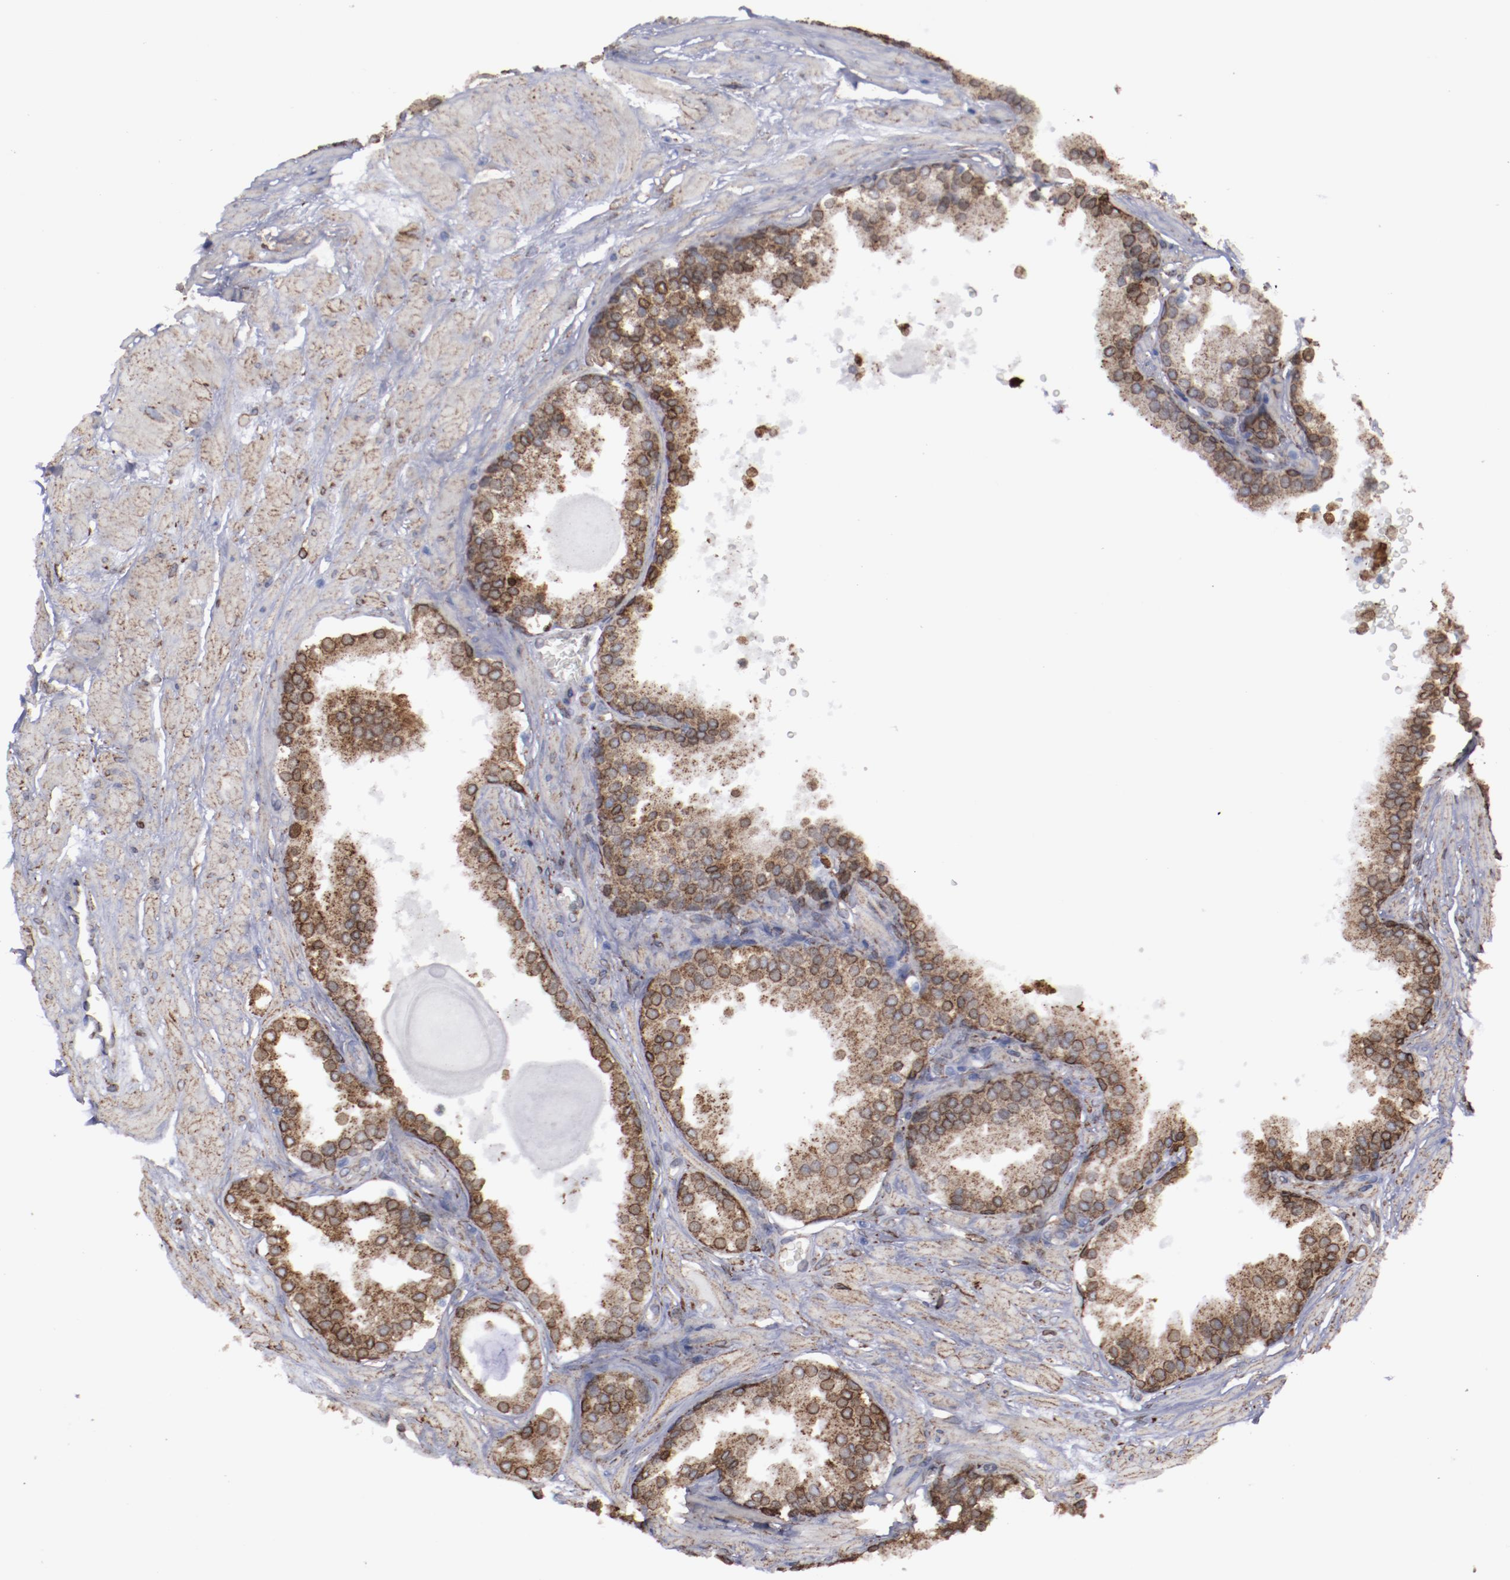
{"staining": {"intensity": "moderate", "quantity": ">75%", "location": "cytoplasmic/membranous"}, "tissue": "prostate", "cell_type": "Glandular cells", "image_type": "normal", "snomed": [{"axis": "morphology", "description": "Normal tissue, NOS"}, {"axis": "topography", "description": "Prostate"}], "caption": "There is medium levels of moderate cytoplasmic/membranous expression in glandular cells of normal prostate, as demonstrated by immunohistochemical staining (brown color).", "gene": "ERLIN2", "patient": {"sex": "male", "age": 51}}